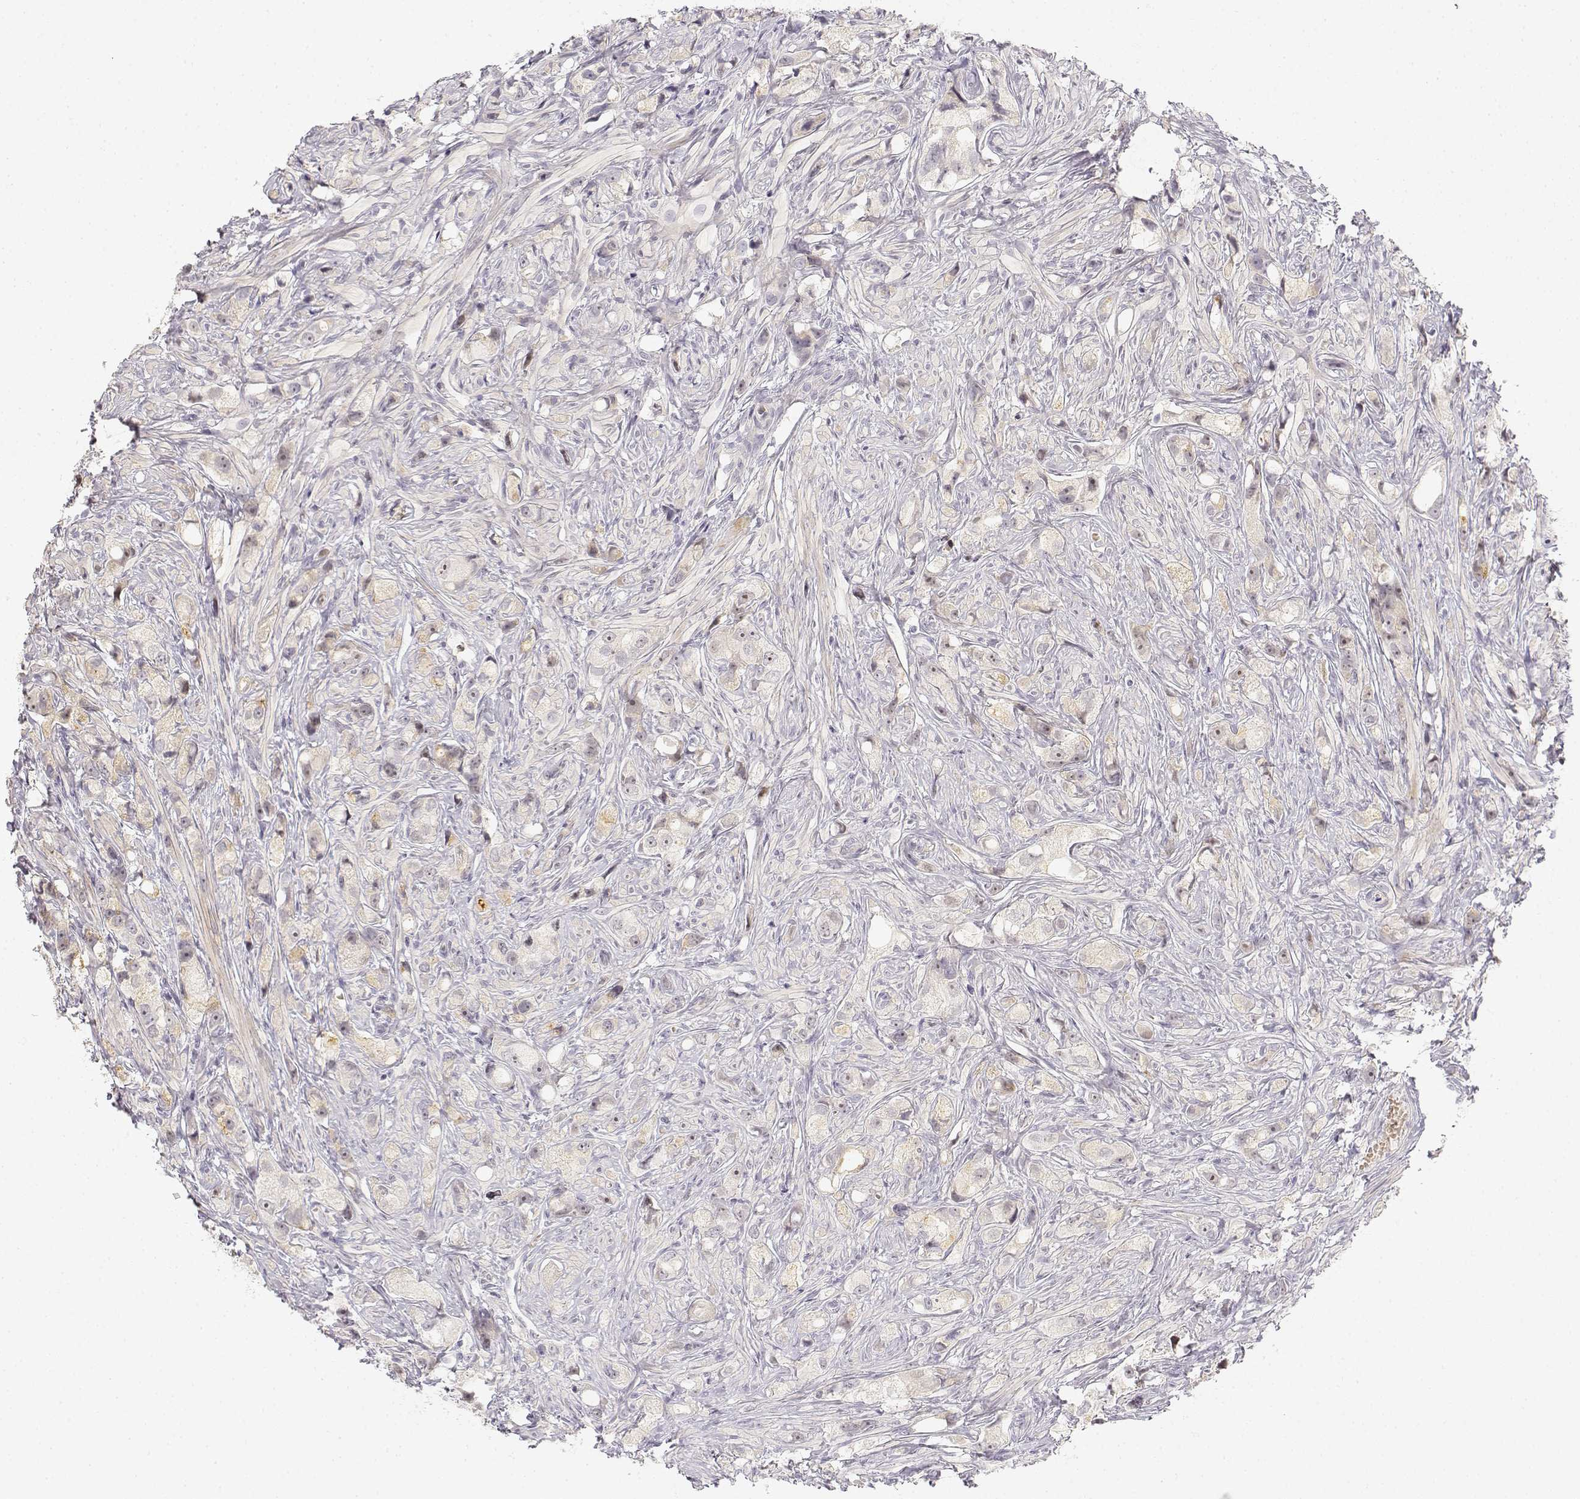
{"staining": {"intensity": "negative", "quantity": "none", "location": "none"}, "tissue": "prostate cancer", "cell_type": "Tumor cells", "image_type": "cancer", "snomed": [{"axis": "morphology", "description": "Adenocarcinoma, High grade"}, {"axis": "topography", "description": "Prostate"}], "caption": "Tumor cells are negative for protein expression in human prostate cancer.", "gene": "GLIPR1L2", "patient": {"sex": "male", "age": 75}}